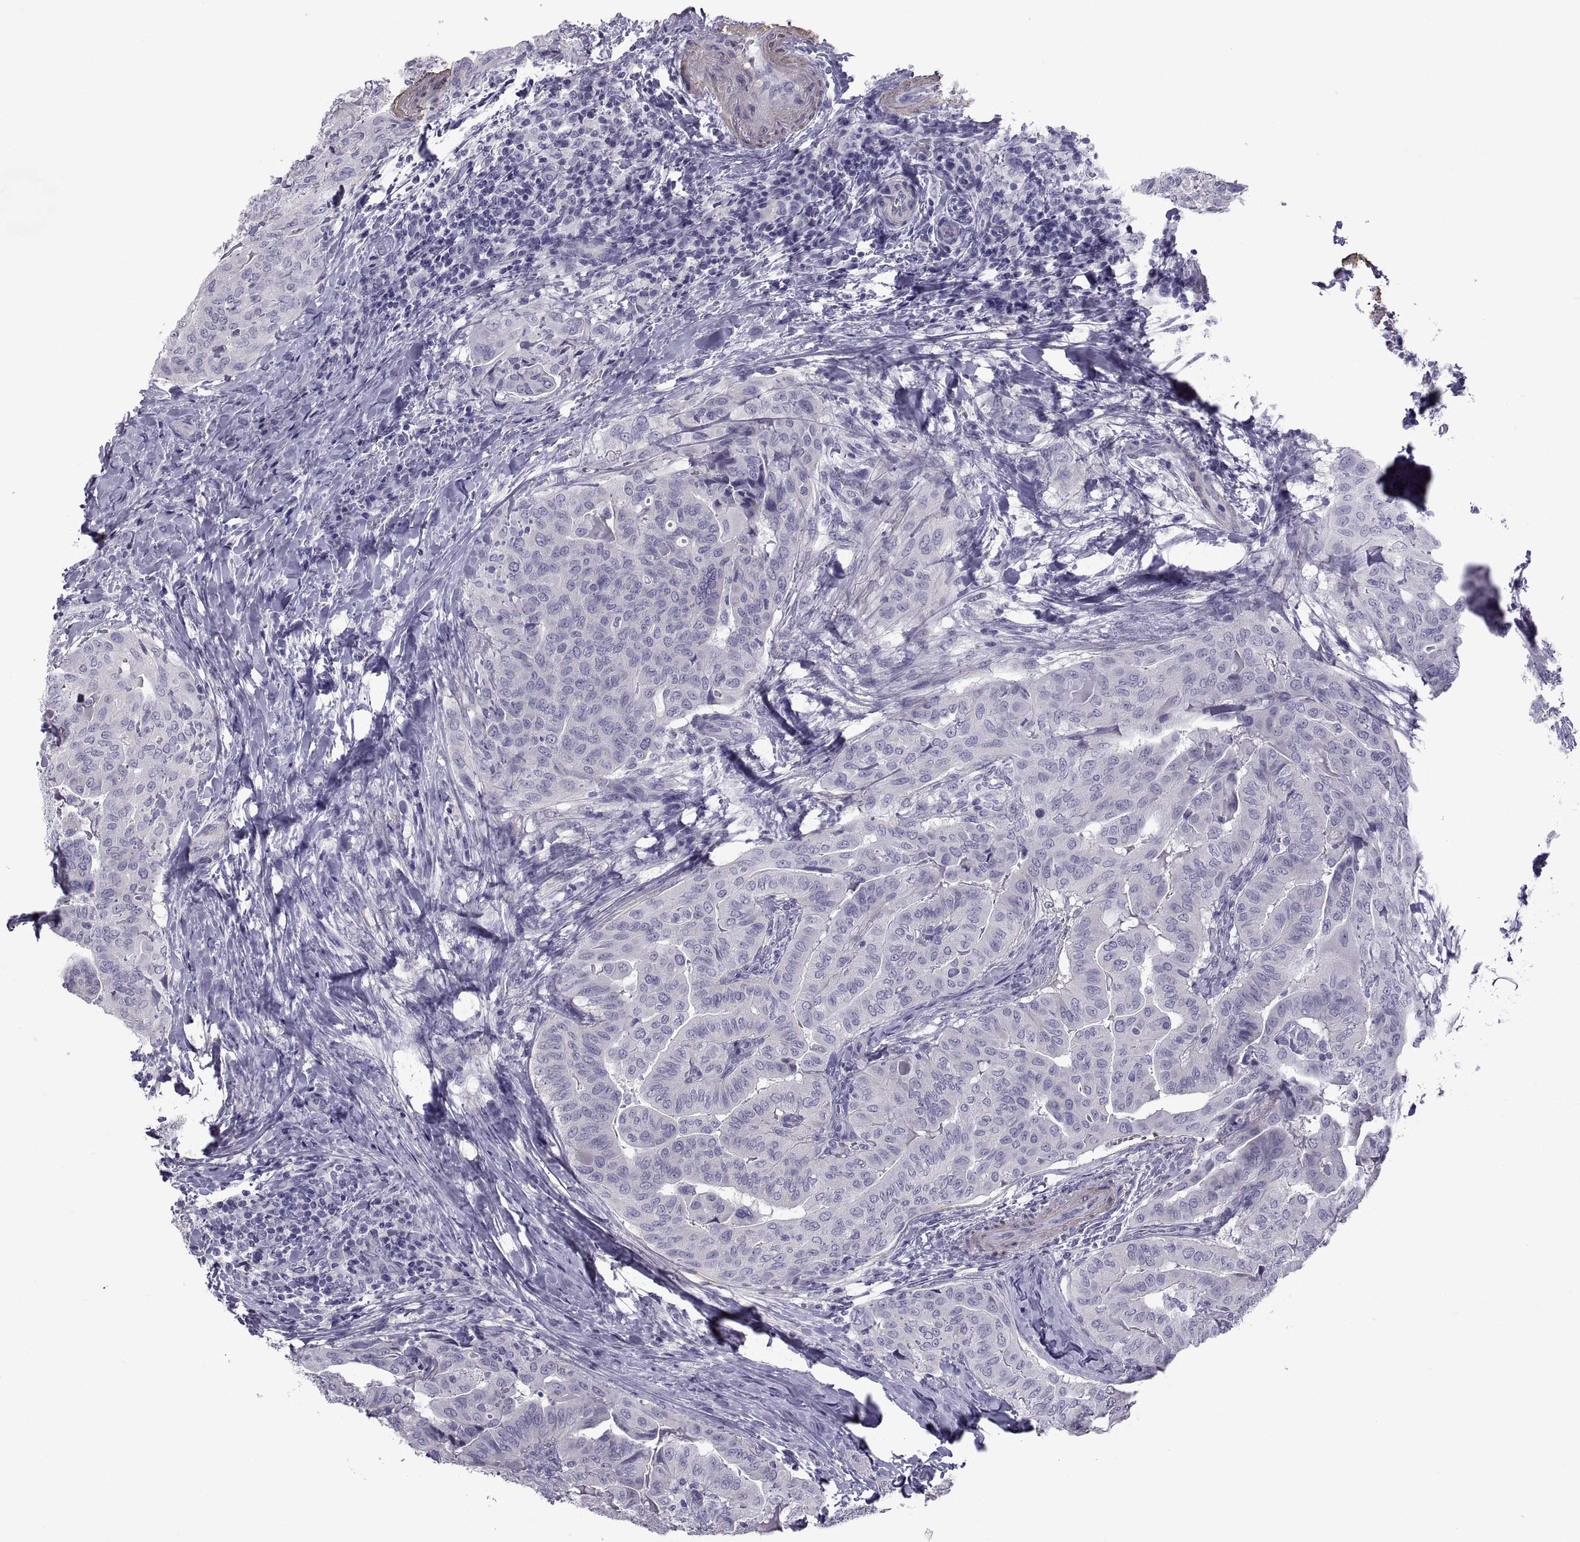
{"staining": {"intensity": "negative", "quantity": "none", "location": "none"}, "tissue": "thyroid cancer", "cell_type": "Tumor cells", "image_type": "cancer", "snomed": [{"axis": "morphology", "description": "Papillary adenocarcinoma, NOS"}, {"axis": "topography", "description": "Thyroid gland"}], "caption": "There is no significant positivity in tumor cells of thyroid cancer (papillary adenocarcinoma).", "gene": "MAGEB1", "patient": {"sex": "female", "age": 68}}